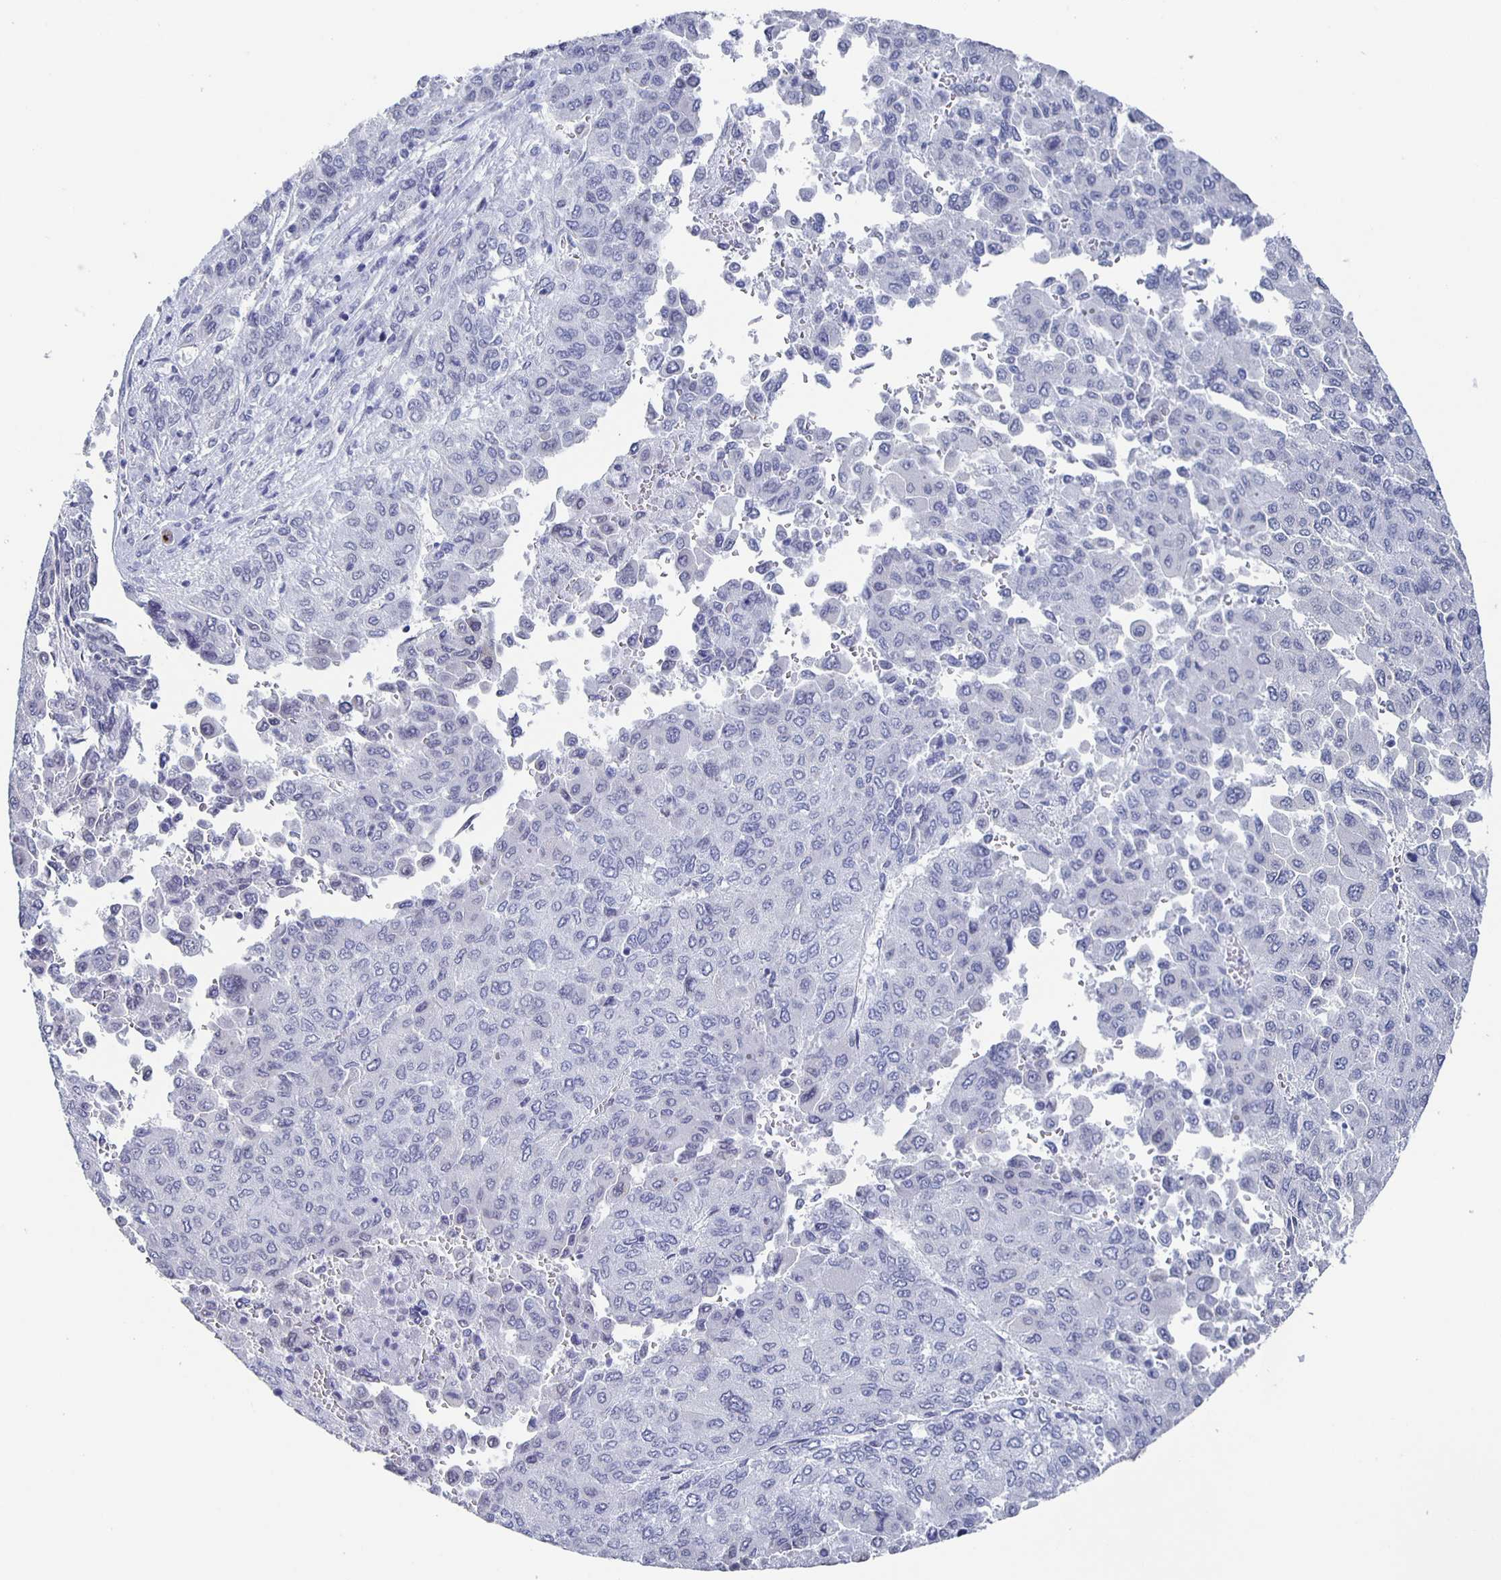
{"staining": {"intensity": "negative", "quantity": "none", "location": "none"}, "tissue": "liver cancer", "cell_type": "Tumor cells", "image_type": "cancer", "snomed": [{"axis": "morphology", "description": "Carcinoma, Hepatocellular, NOS"}, {"axis": "topography", "description": "Liver"}], "caption": "Tumor cells show no significant protein staining in liver cancer (hepatocellular carcinoma).", "gene": "CCDC17", "patient": {"sex": "female", "age": 41}}